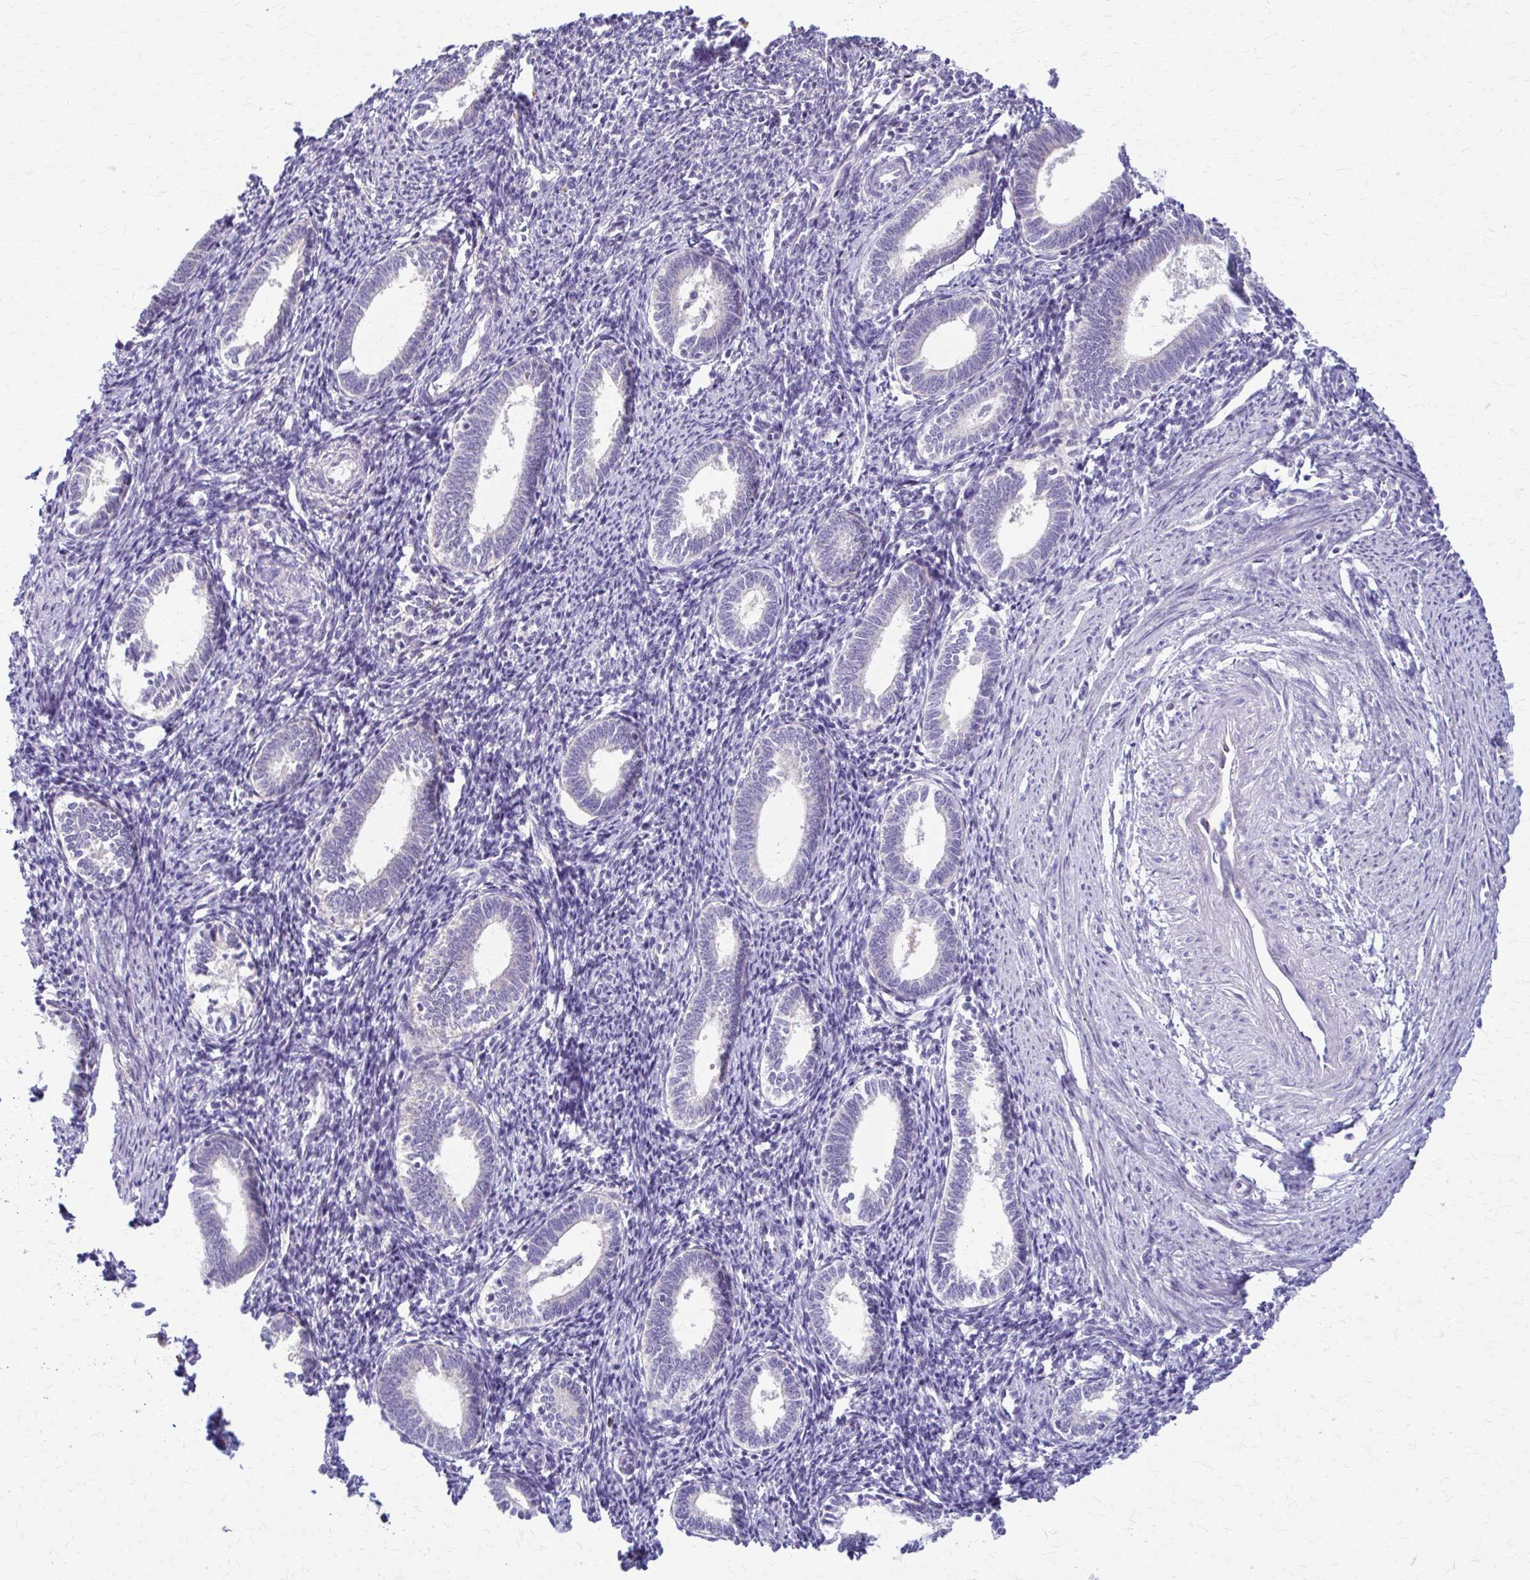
{"staining": {"intensity": "negative", "quantity": "none", "location": "none"}, "tissue": "endometrium", "cell_type": "Cells in endometrial stroma", "image_type": "normal", "snomed": [{"axis": "morphology", "description": "Normal tissue, NOS"}, {"axis": "topography", "description": "Endometrium"}], "caption": "An IHC micrograph of normal endometrium is shown. There is no staining in cells in endometrial stroma of endometrium.", "gene": "SAMD13", "patient": {"sex": "female", "age": 41}}